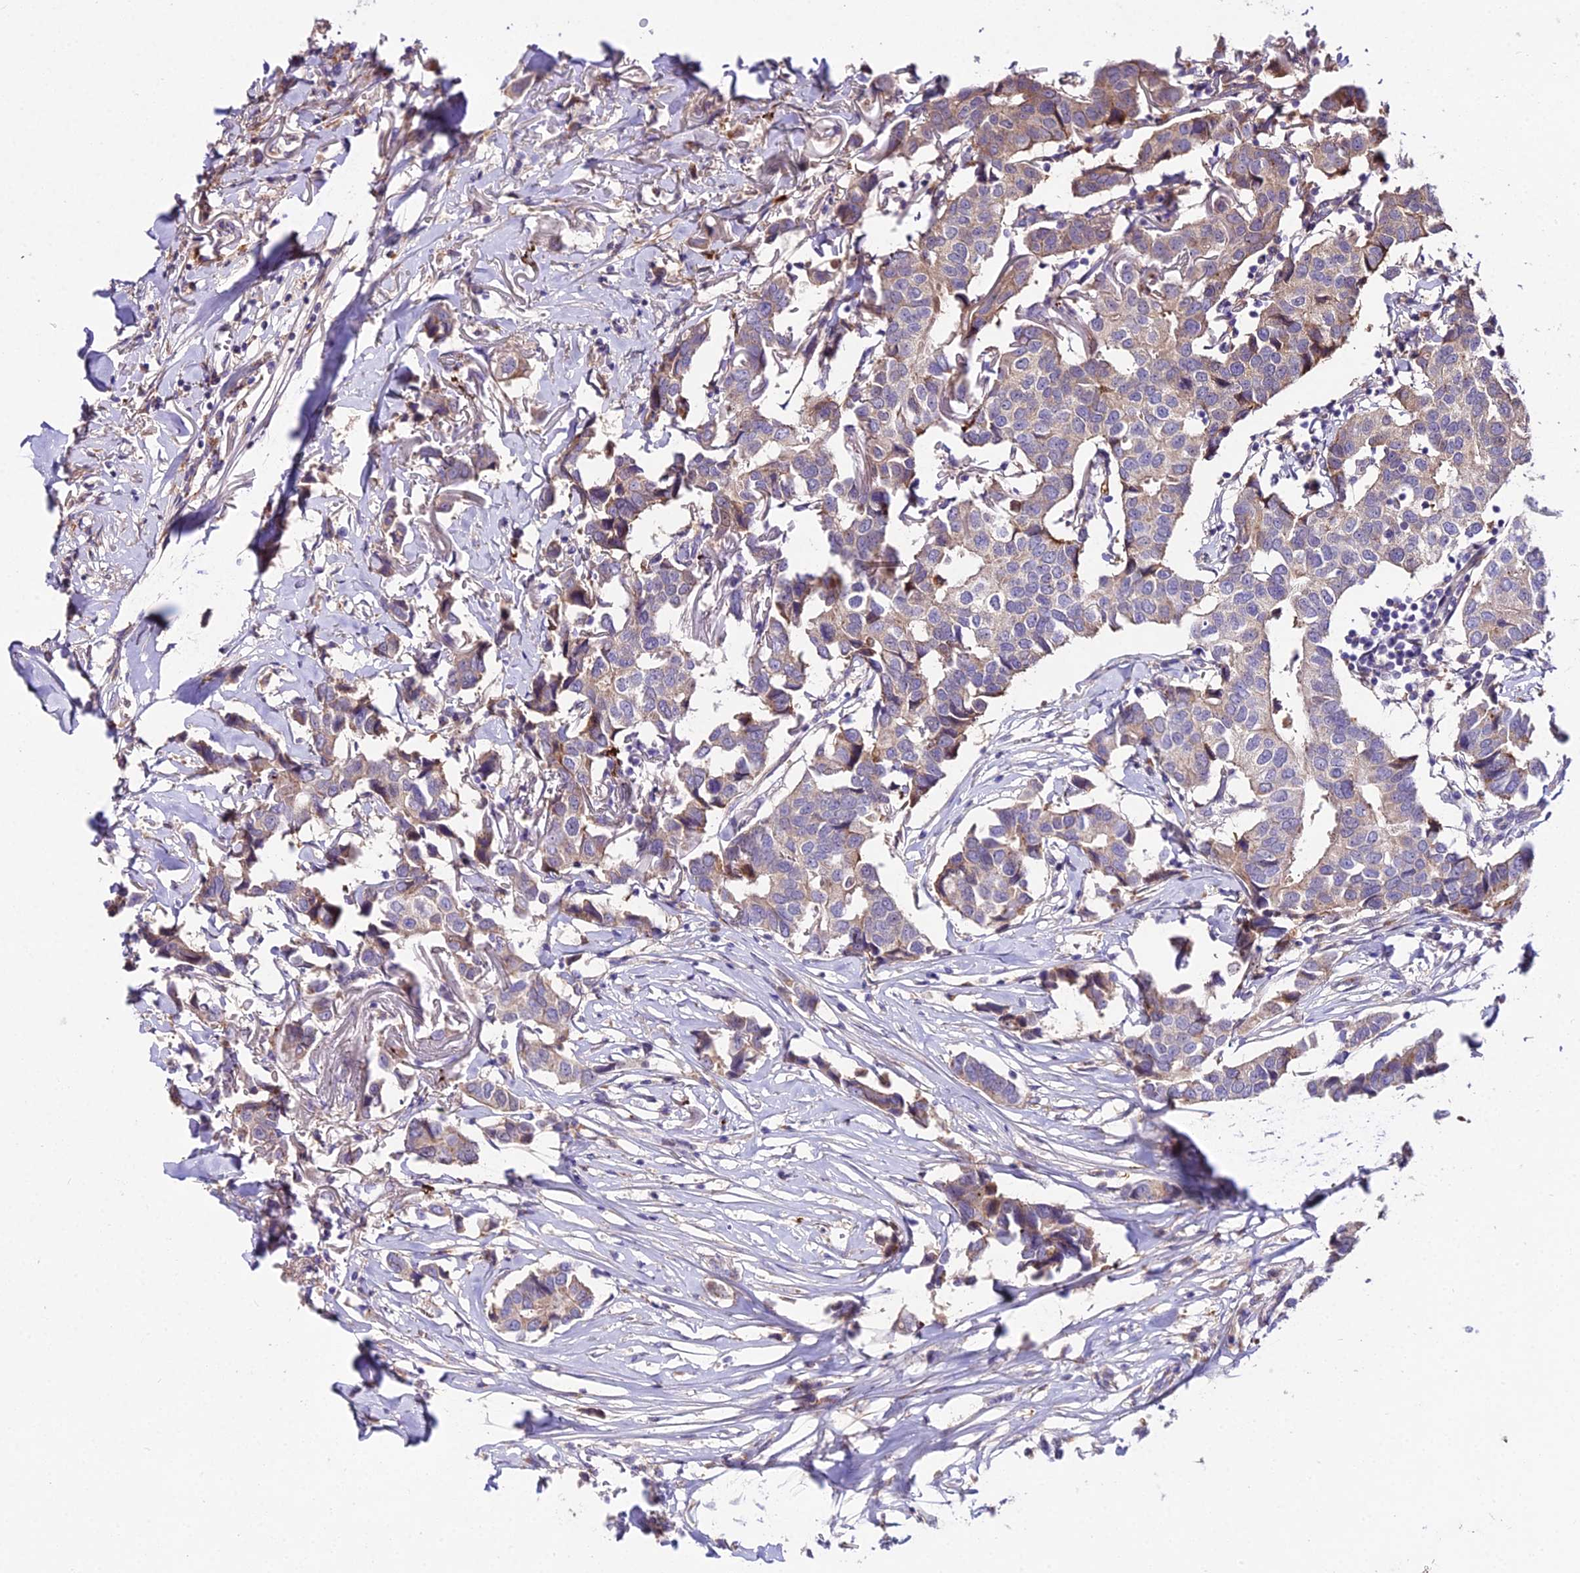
{"staining": {"intensity": "weak", "quantity": "<25%", "location": "cytoplasmic/membranous"}, "tissue": "breast cancer", "cell_type": "Tumor cells", "image_type": "cancer", "snomed": [{"axis": "morphology", "description": "Duct carcinoma"}, {"axis": "topography", "description": "Breast"}], "caption": "Breast infiltrating ductal carcinoma was stained to show a protein in brown. There is no significant expression in tumor cells.", "gene": "EID2", "patient": {"sex": "female", "age": 80}}